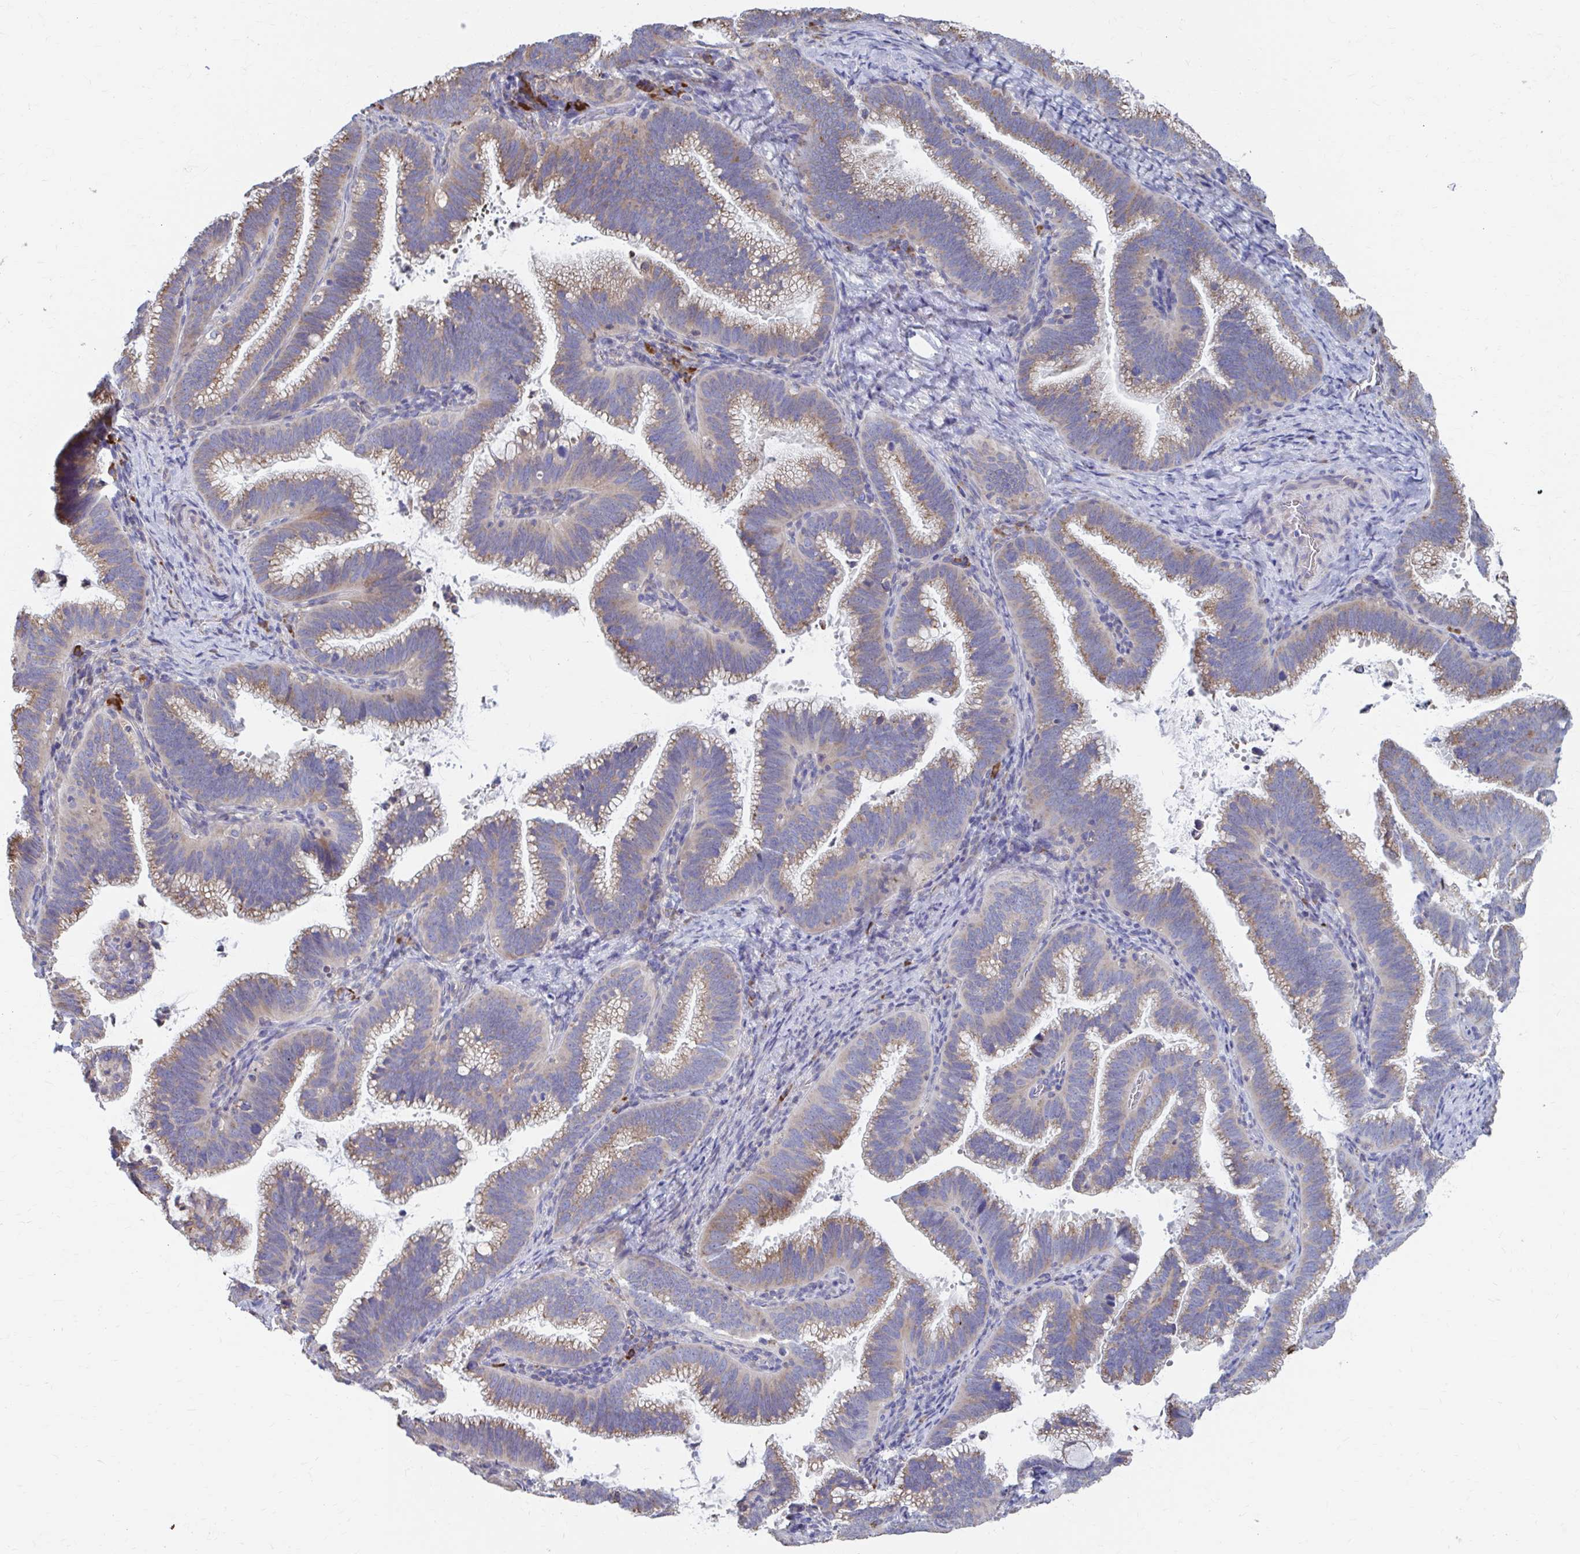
{"staining": {"intensity": "weak", "quantity": ">75%", "location": "cytoplasmic/membranous"}, "tissue": "cervical cancer", "cell_type": "Tumor cells", "image_type": "cancer", "snomed": [{"axis": "morphology", "description": "Adenocarcinoma, NOS"}, {"axis": "topography", "description": "Cervix"}], "caption": "Protein expression analysis of cervical adenocarcinoma reveals weak cytoplasmic/membranous positivity in about >75% of tumor cells.", "gene": "FKBP2", "patient": {"sex": "female", "age": 61}}